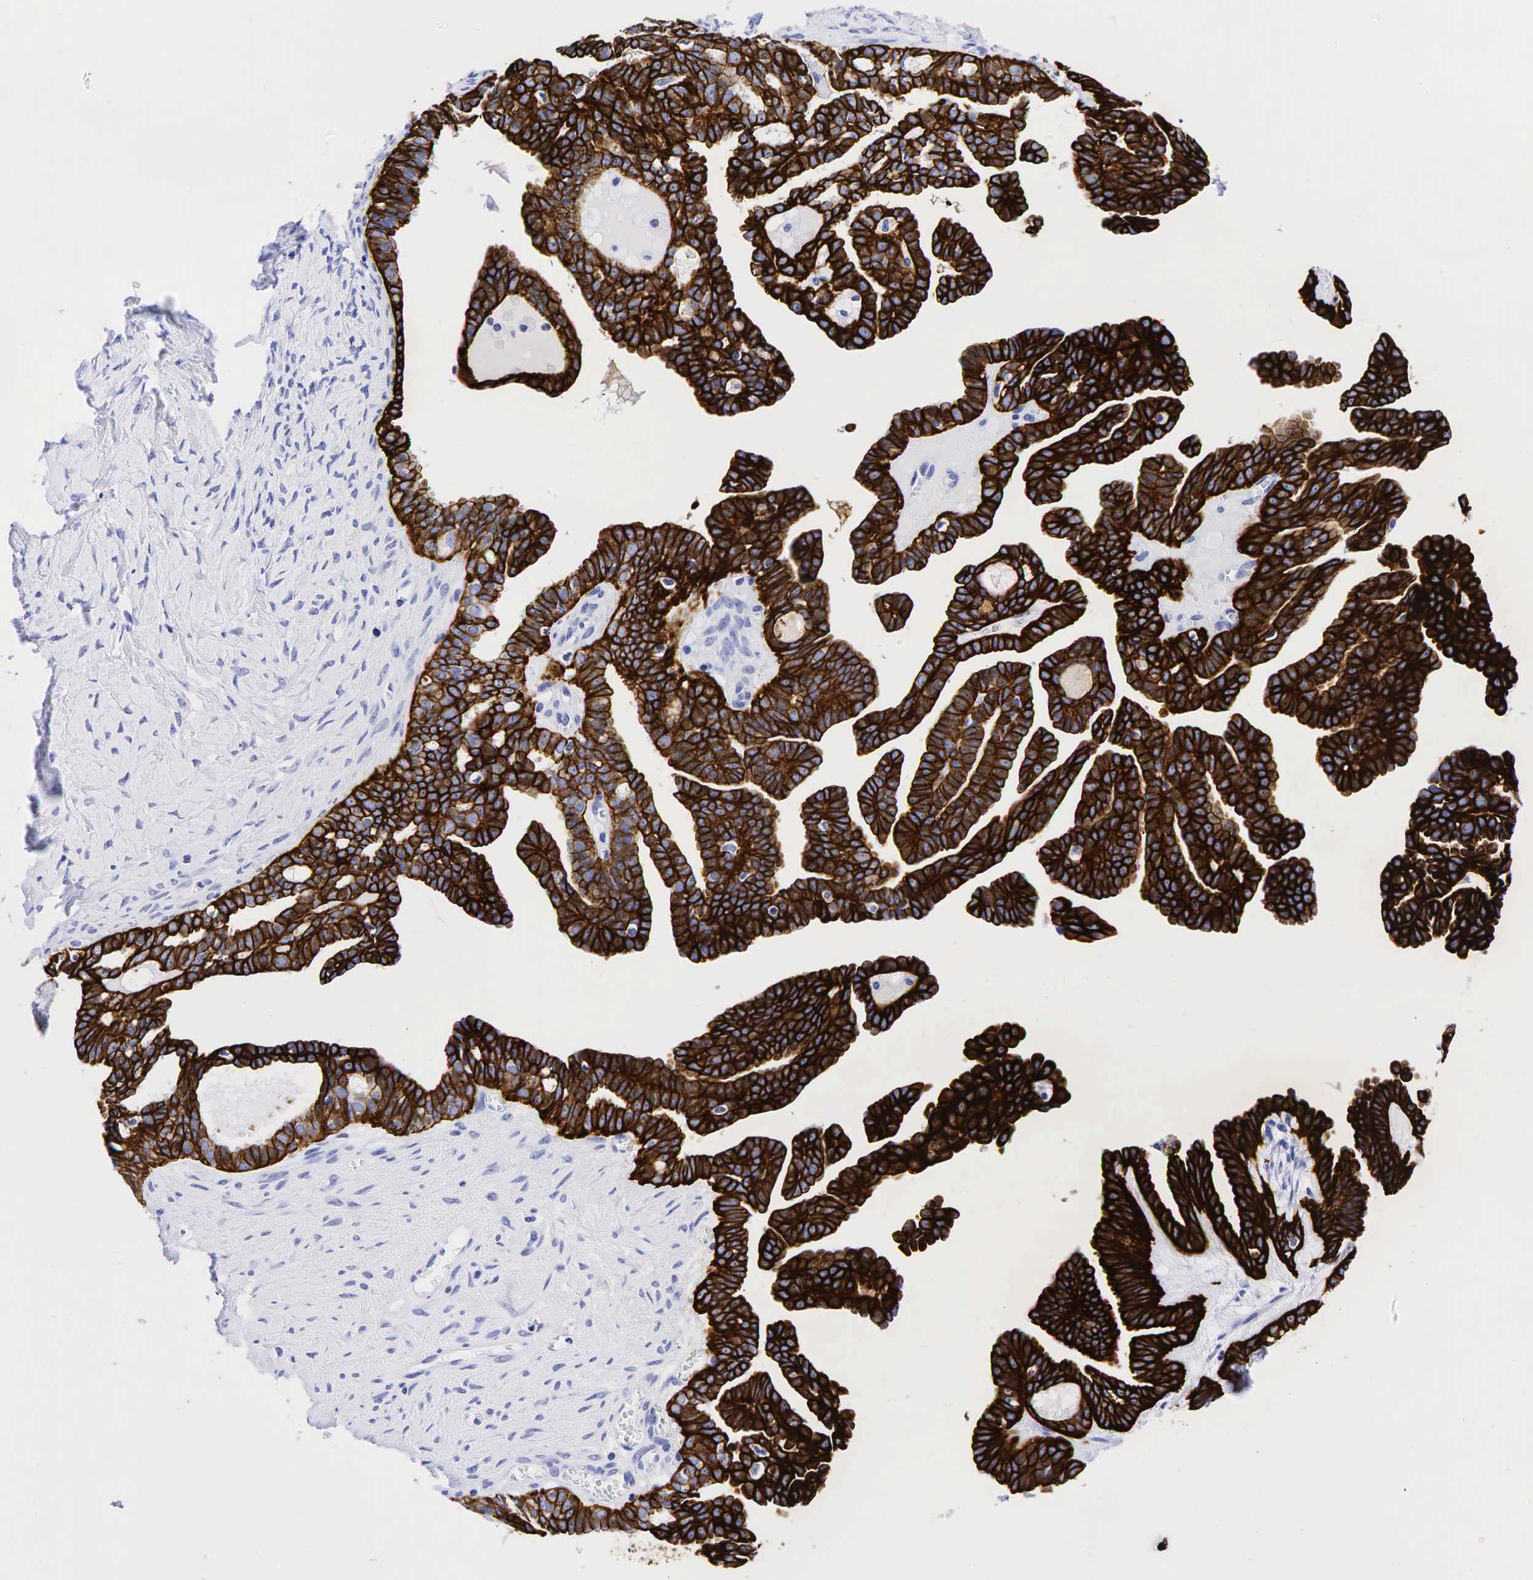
{"staining": {"intensity": "strong", "quantity": ">75%", "location": "cytoplasmic/membranous"}, "tissue": "ovarian cancer", "cell_type": "Tumor cells", "image_type": "cancer", "snomed": [{"axis": "morphology", "description": "Cystadenocarcinoma, serous, NOS"}, {"axis": "topography", "description": "Ovary"}], "caption": "Ovarian serous cystadenocarcinoma was stained to show a protein in brown. There is high levels of strong cytoplasmic/membranous expression in approximately >75% of tumor cells.", "gene": "KRT7", "patient": {"sex": "female", "age": 71}}